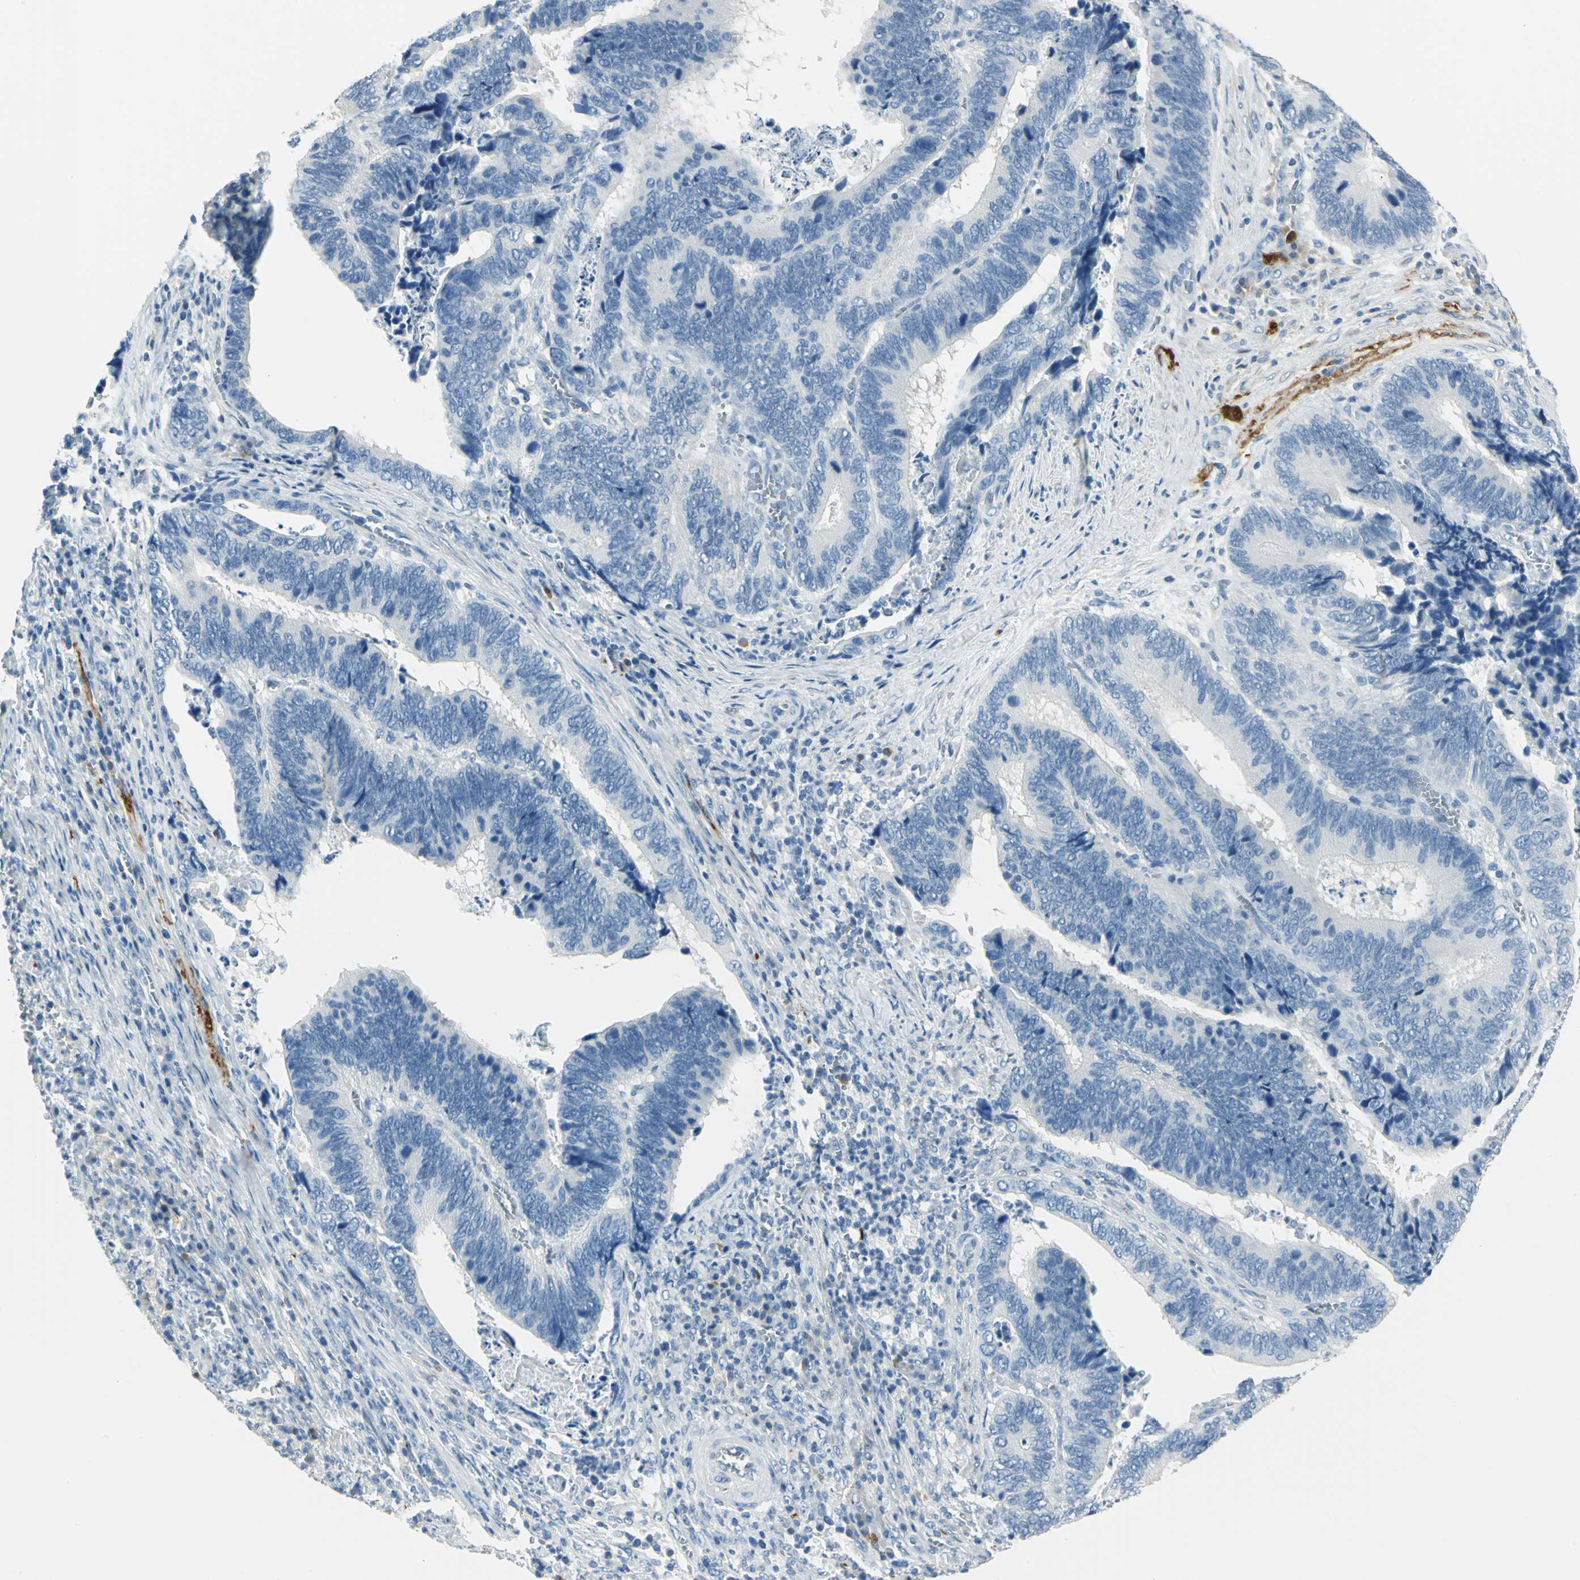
{"staining": {"intensity": "negative", "quantity": "none", "location": "none"}, "tissue": "colorectal cancer", "cell_type": "Tumor cells", "image_type": "cancer", "snomed": [{"axis": "morphology", "description": "Adenocarcinoma, NOS"}, {"axis": "topography", "description": "Colon"}], "caption": "Image shows no protein staining in tumor cells of colorectal adenocarcinoma tissue.", "gene": "UCHL1", "patient": {"sex": "male", "age": 72}}